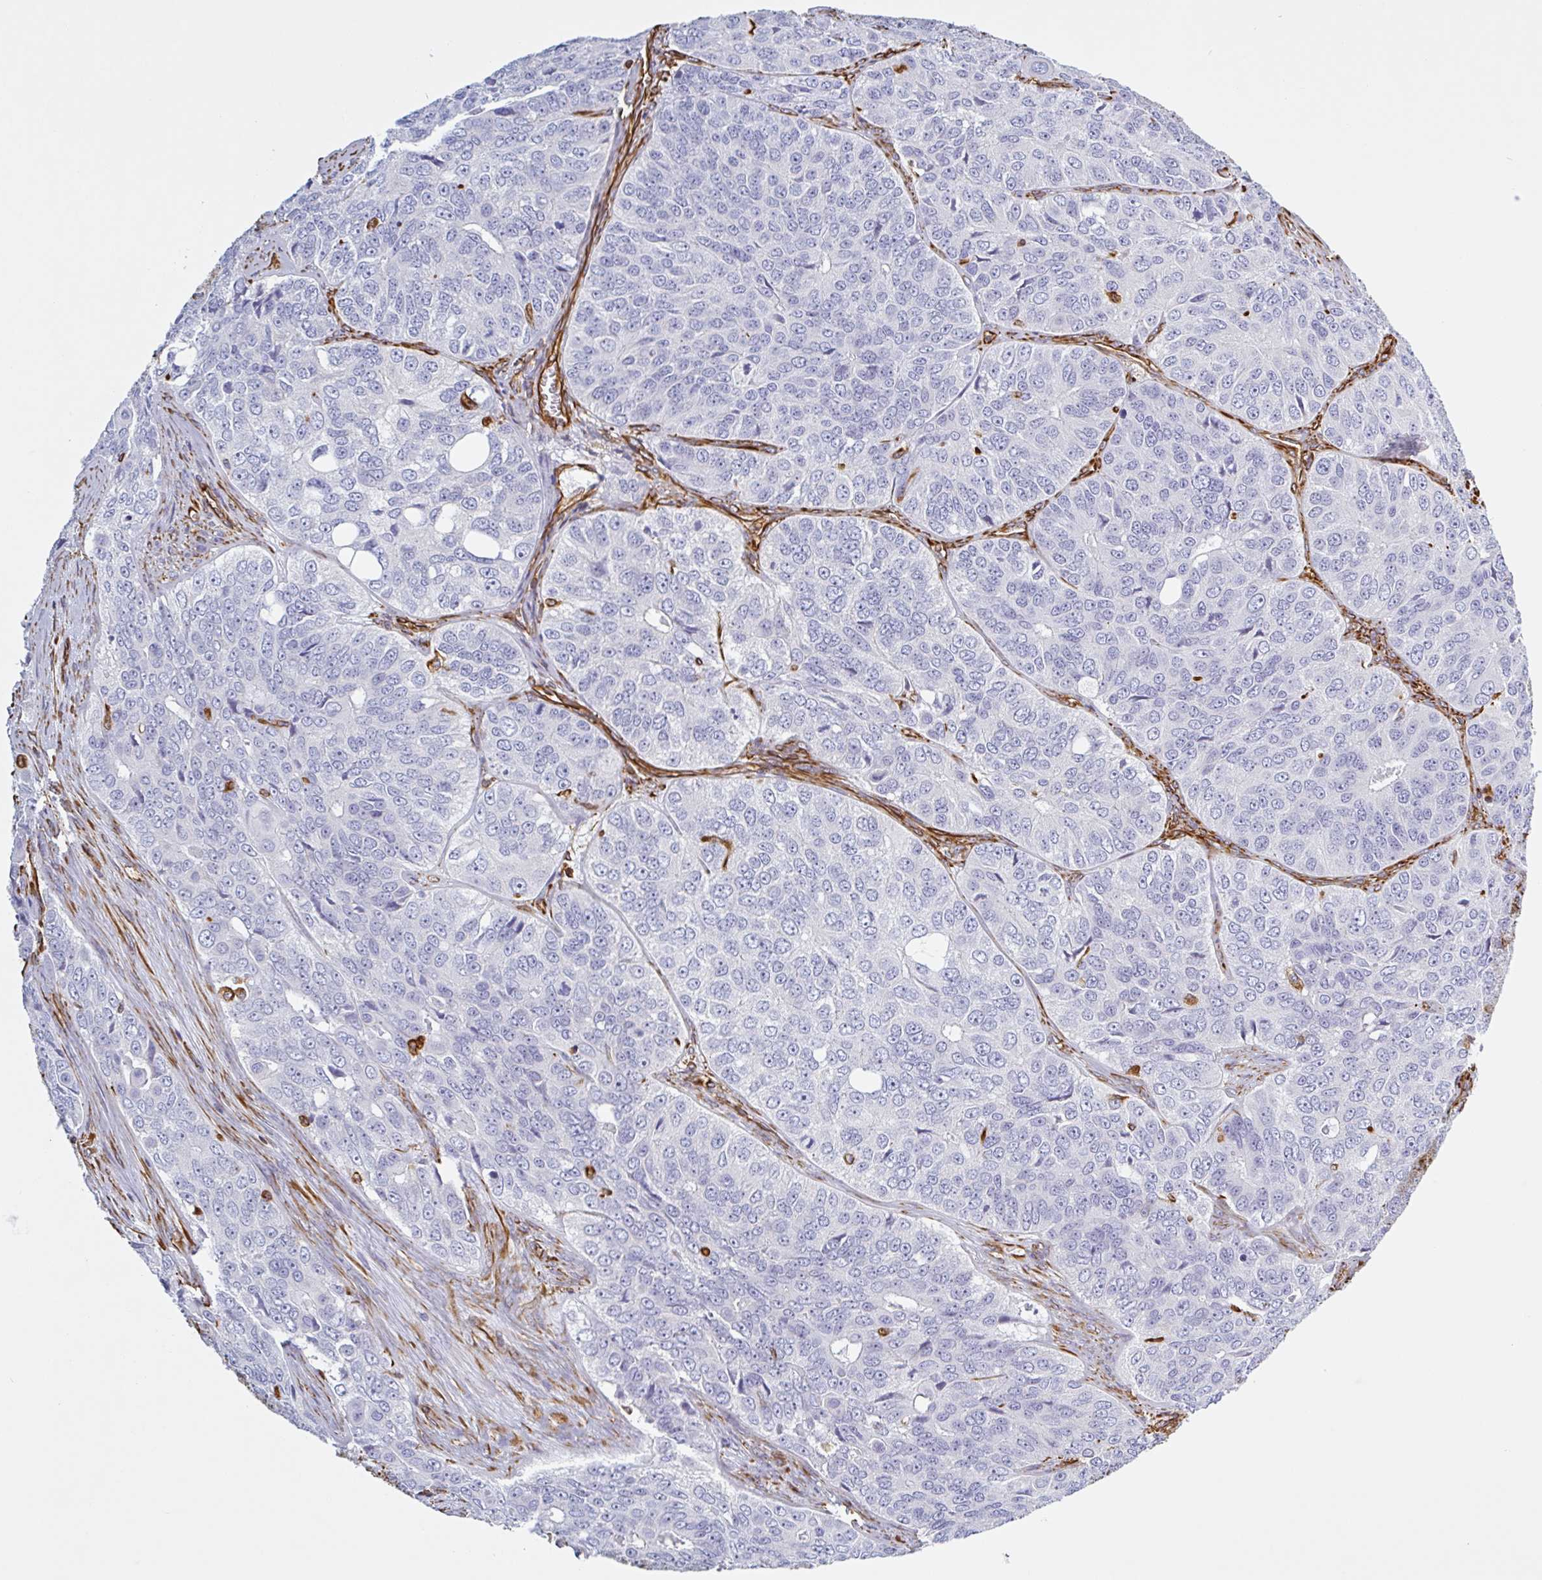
{"staining": {"intensity": "negative", "quantity": "none", "location": "none"}, "tissue": "ovarian cancer", "cell_type": "Tumor cells", "image_type": "cancer", "snomed": [{"axis": "morphology", "description": "Carcinoma, endometroid"}, {"axis": "topography", "description": "Ovary"}], "caption": "Ovarian cancer (endometroid carcinoma) was stained to show a protein in brown. There is no significant staining in tumor cells.", "gene": "PPFIA1", "patient": {"sex": "female", "age": 51}}